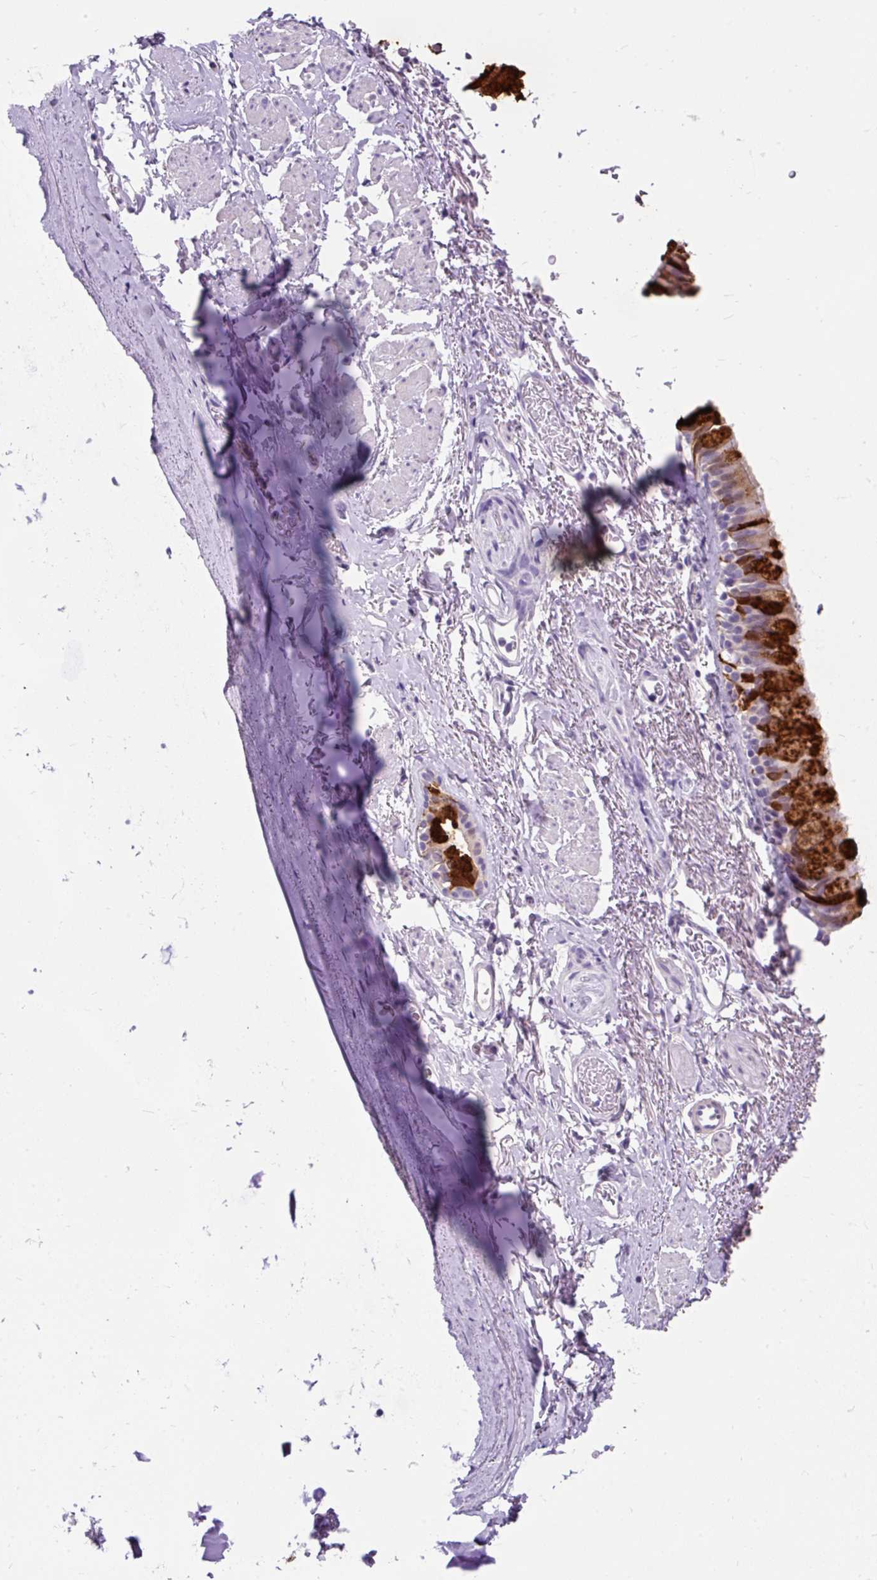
{"staining": {"intensity": "strong", "quantity": "25%-75%", "location": "cytoplasmic/membranous"}, "tissue": "bronchus", "cell_type": "Respiratory epithelial cells", "image_type": "normal", "snomed": [{"axis": "morphology", "description": "Normal tissue, NOS"}, {"axis": "topography", "description": "Bronchus"}], "caption": "This histopathology image shows normal bronchus stained with IHC to label a protein in brown. The cytoplasmic/membranous of respiratory epithelial cells show strong positivity for the protein. Nuclei are counter-stained blue.", "gene": "SCGB1A1", "patient": {"sex": "male", "age": 67}}